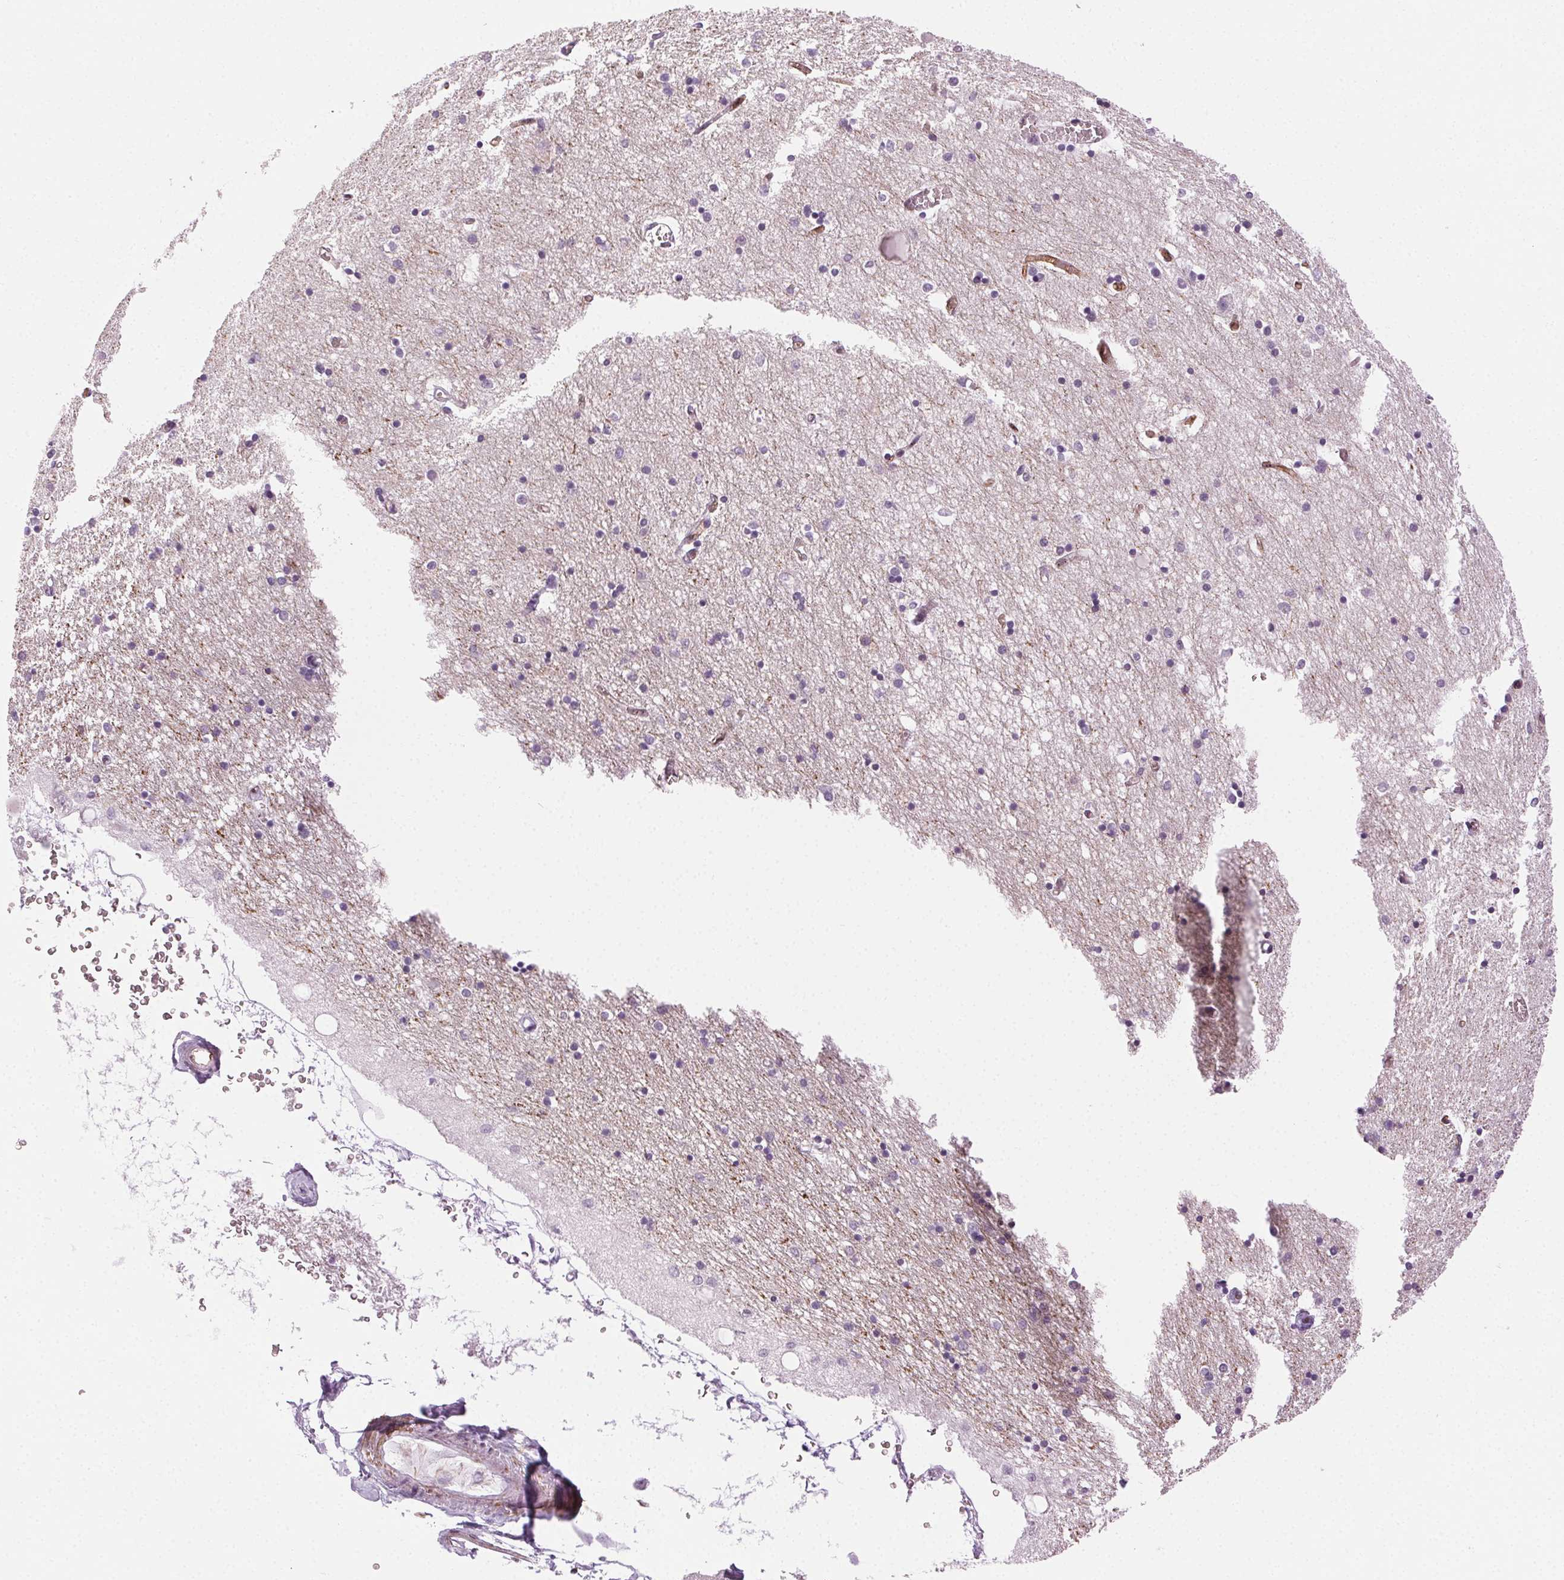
{"staining": {"intensity": "negative", "quantity": "none", "location": "none"}, "tissue": "hippocampus", "cell_type": "Glial cells", "image_type": "normal", "snomed": [{"axis": "morphology", "description": "Normal tissue, NOS"}, {"axis": "topography", "description": "Lateral ventricle wall"}, {"axis": "topography", "description": "Hippocampus"}], "caption": "The photomicrograph exhibits no staining of glial cells in normal hippocampus.", "gene": "AIF1L", "patient": {"sex": "female", "age": 63}}